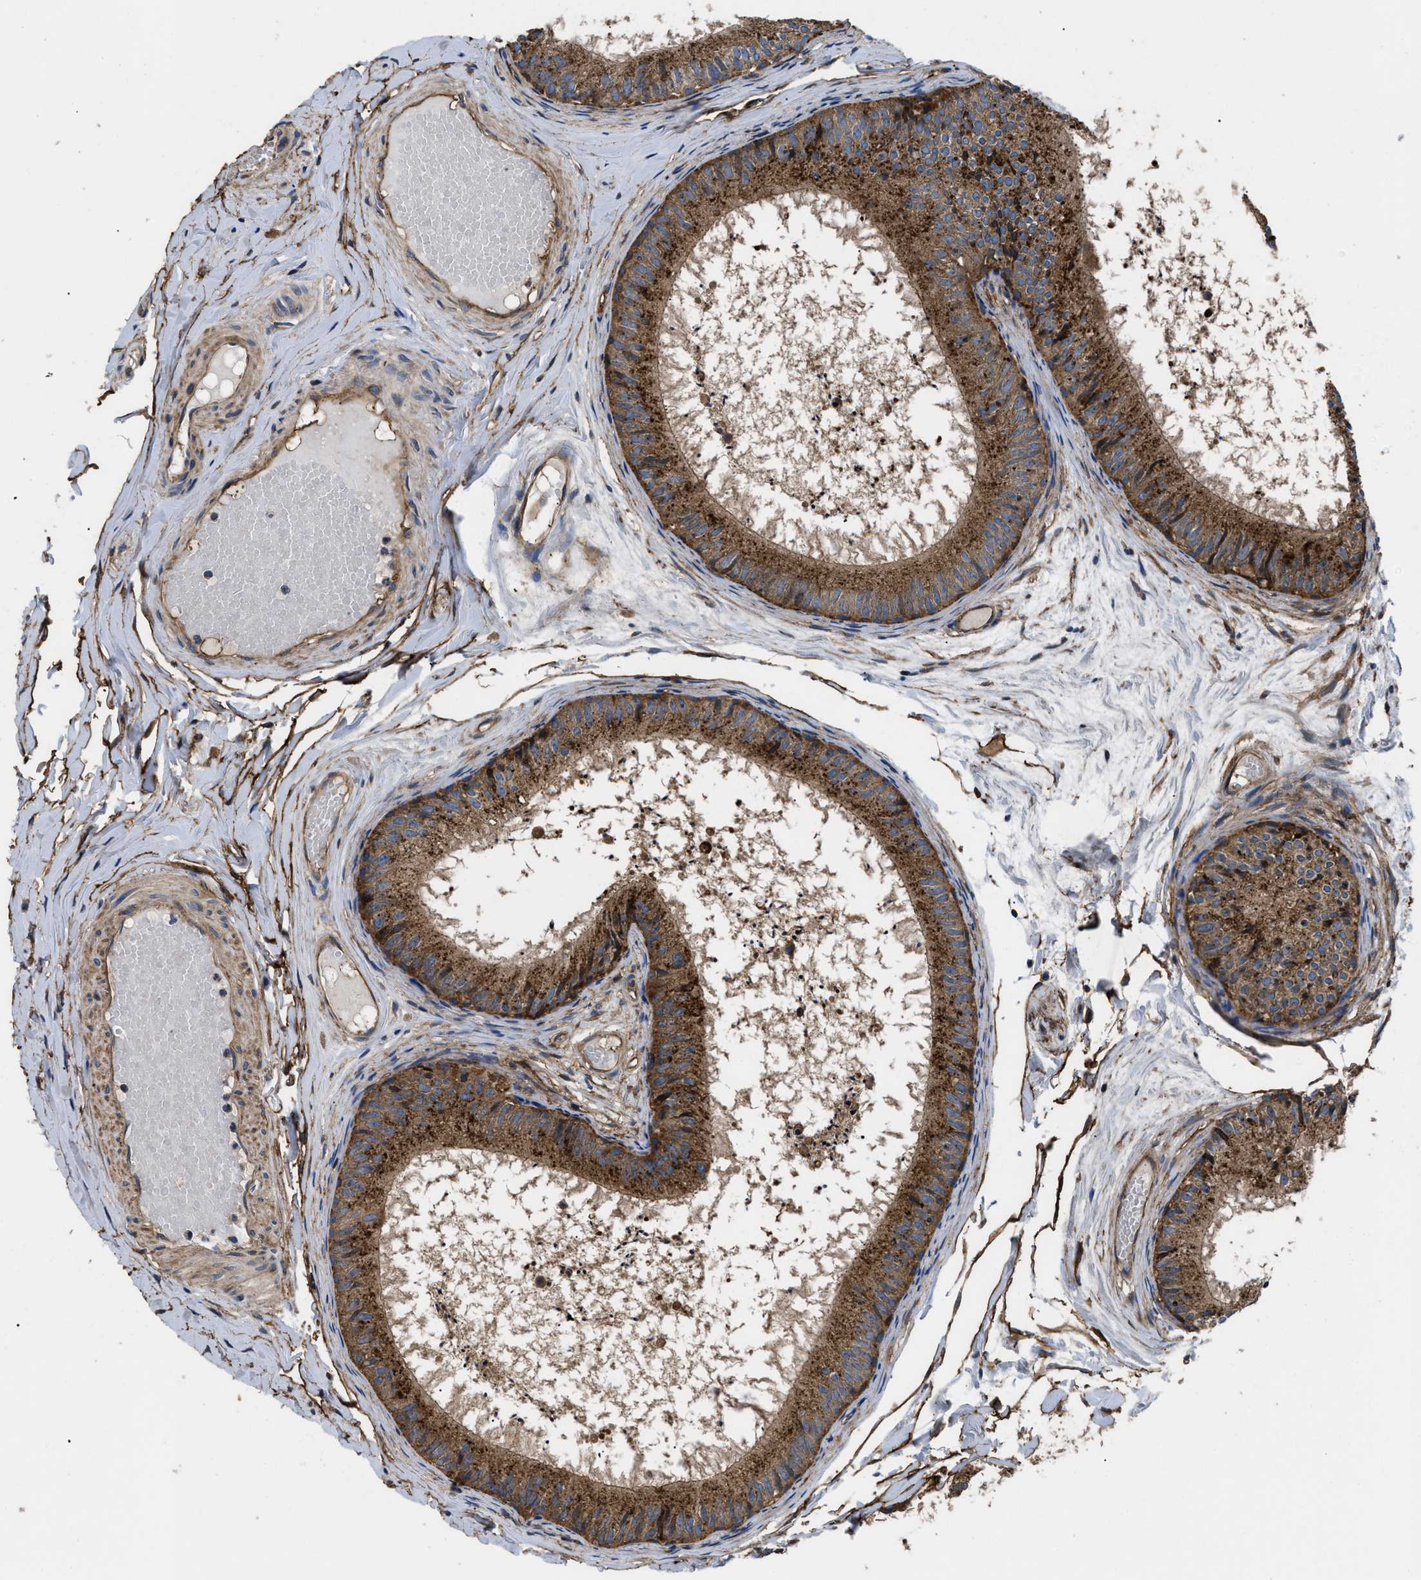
{"staining": {"intensity": "strong", "quantity": ">75%", "location": "cytoplasmic/membranous"}, "tissue": "epididymis", "cell_type": "Glandular cells", "image_type": "normal", "snomed": [{"axis": "morphology", "description": "Normal tissue, NOS"}, {"axis": "topography", "description": "Epididymis"}], "caption": "Protein staining demonstrates strong cytoplasmic/membranous expression in approximately >75% of glandular cells in normal epididymis.", "gene": "NT5E", "patient": {"sex": "male", "age": 46}}